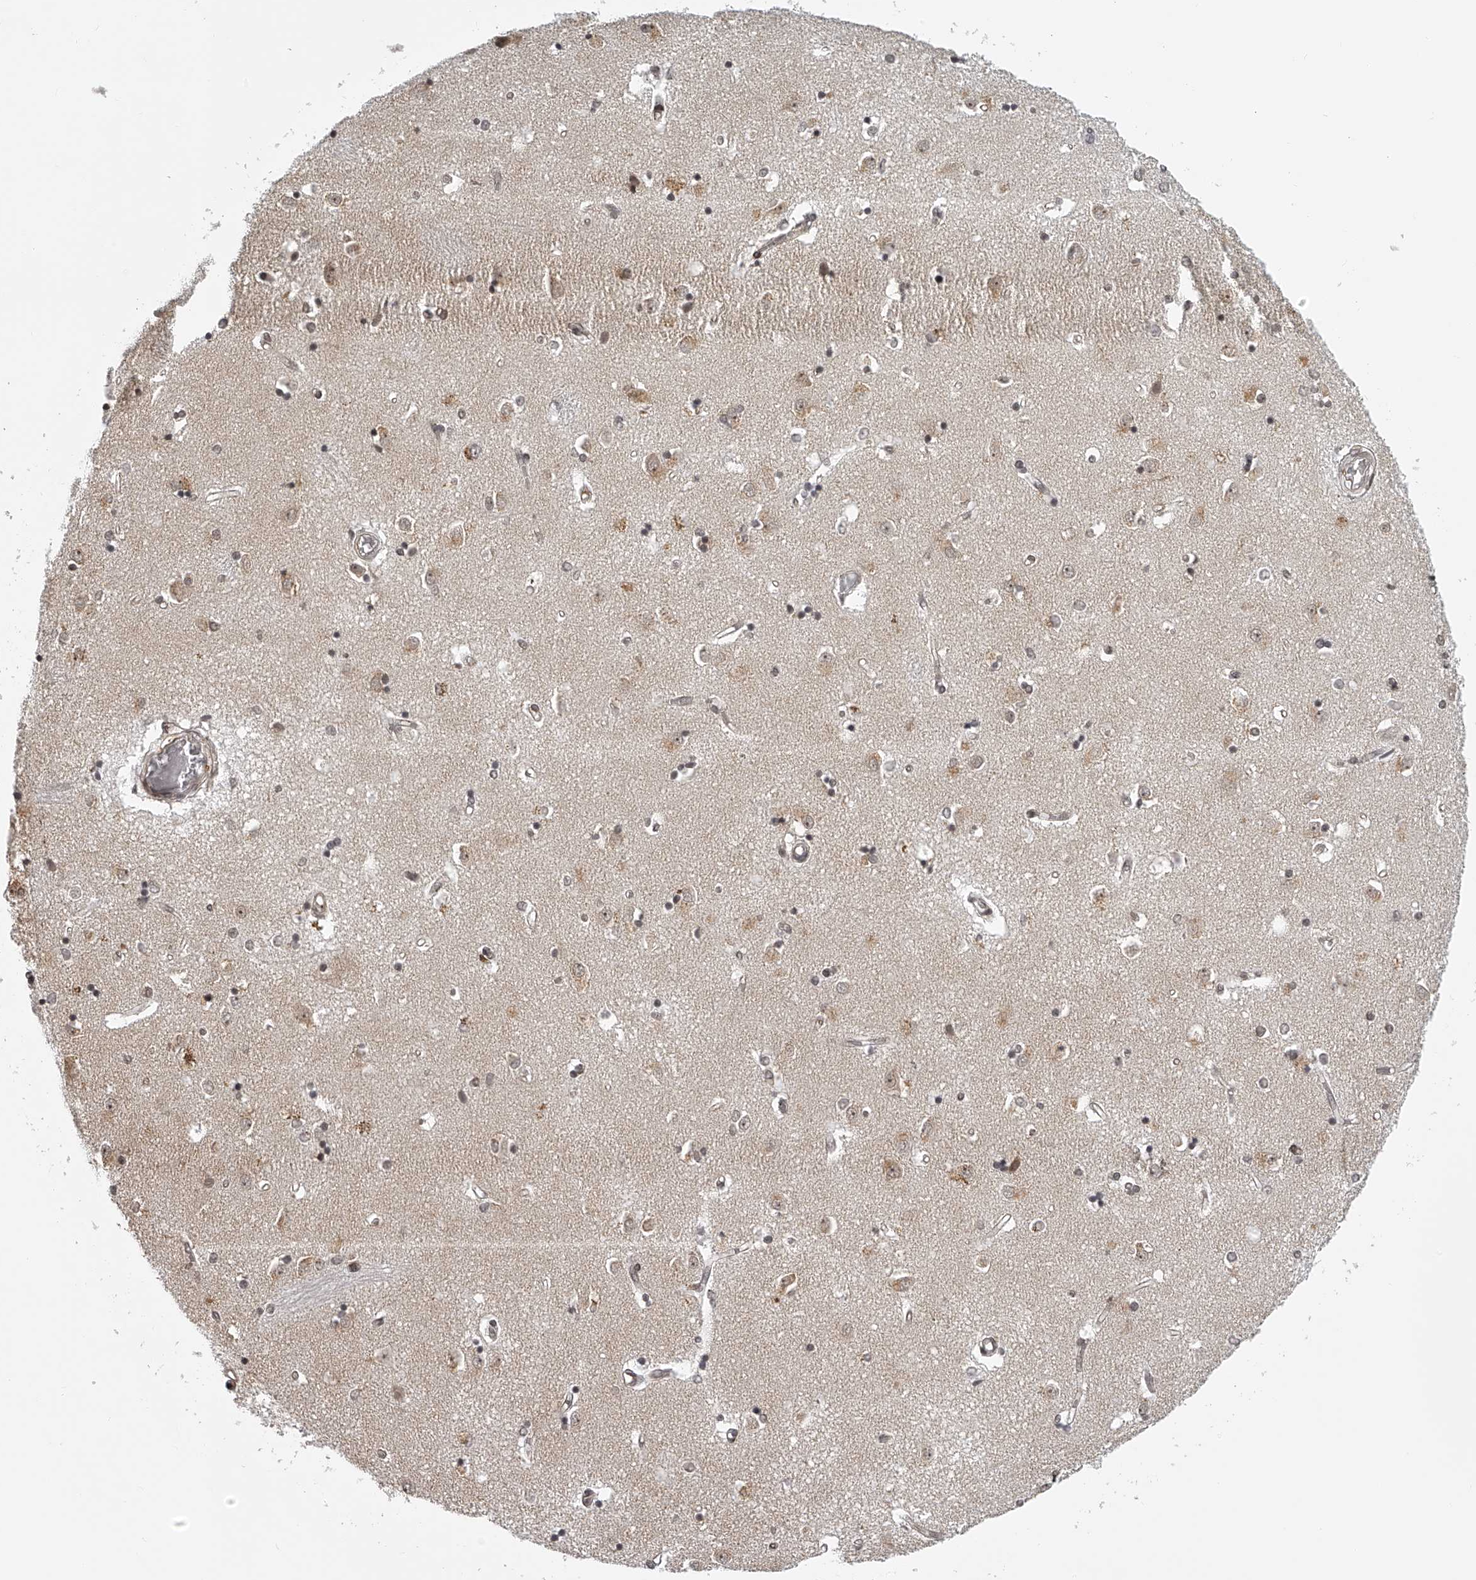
{"staining": {"intensity": "weak", "quantity": "<25%", "location": "cytoplasmic/membranous"}, "tissue": "caudate", "cell_type": "Glial cells", "image_type": "normal", "snomed": [{"axis": "morphology", "description": "Normal tissue, NOS"}, {"axis": "topography", "description": "Lateral ventricle wall"}], "caption": "DAB (3,3'-diaminobenzidine) immunohistochemical staining of normal human caudate reveals no significant staining in glial cells.", "gene": "ODF2L", "patient": {"sex": "male", "age": 45}}